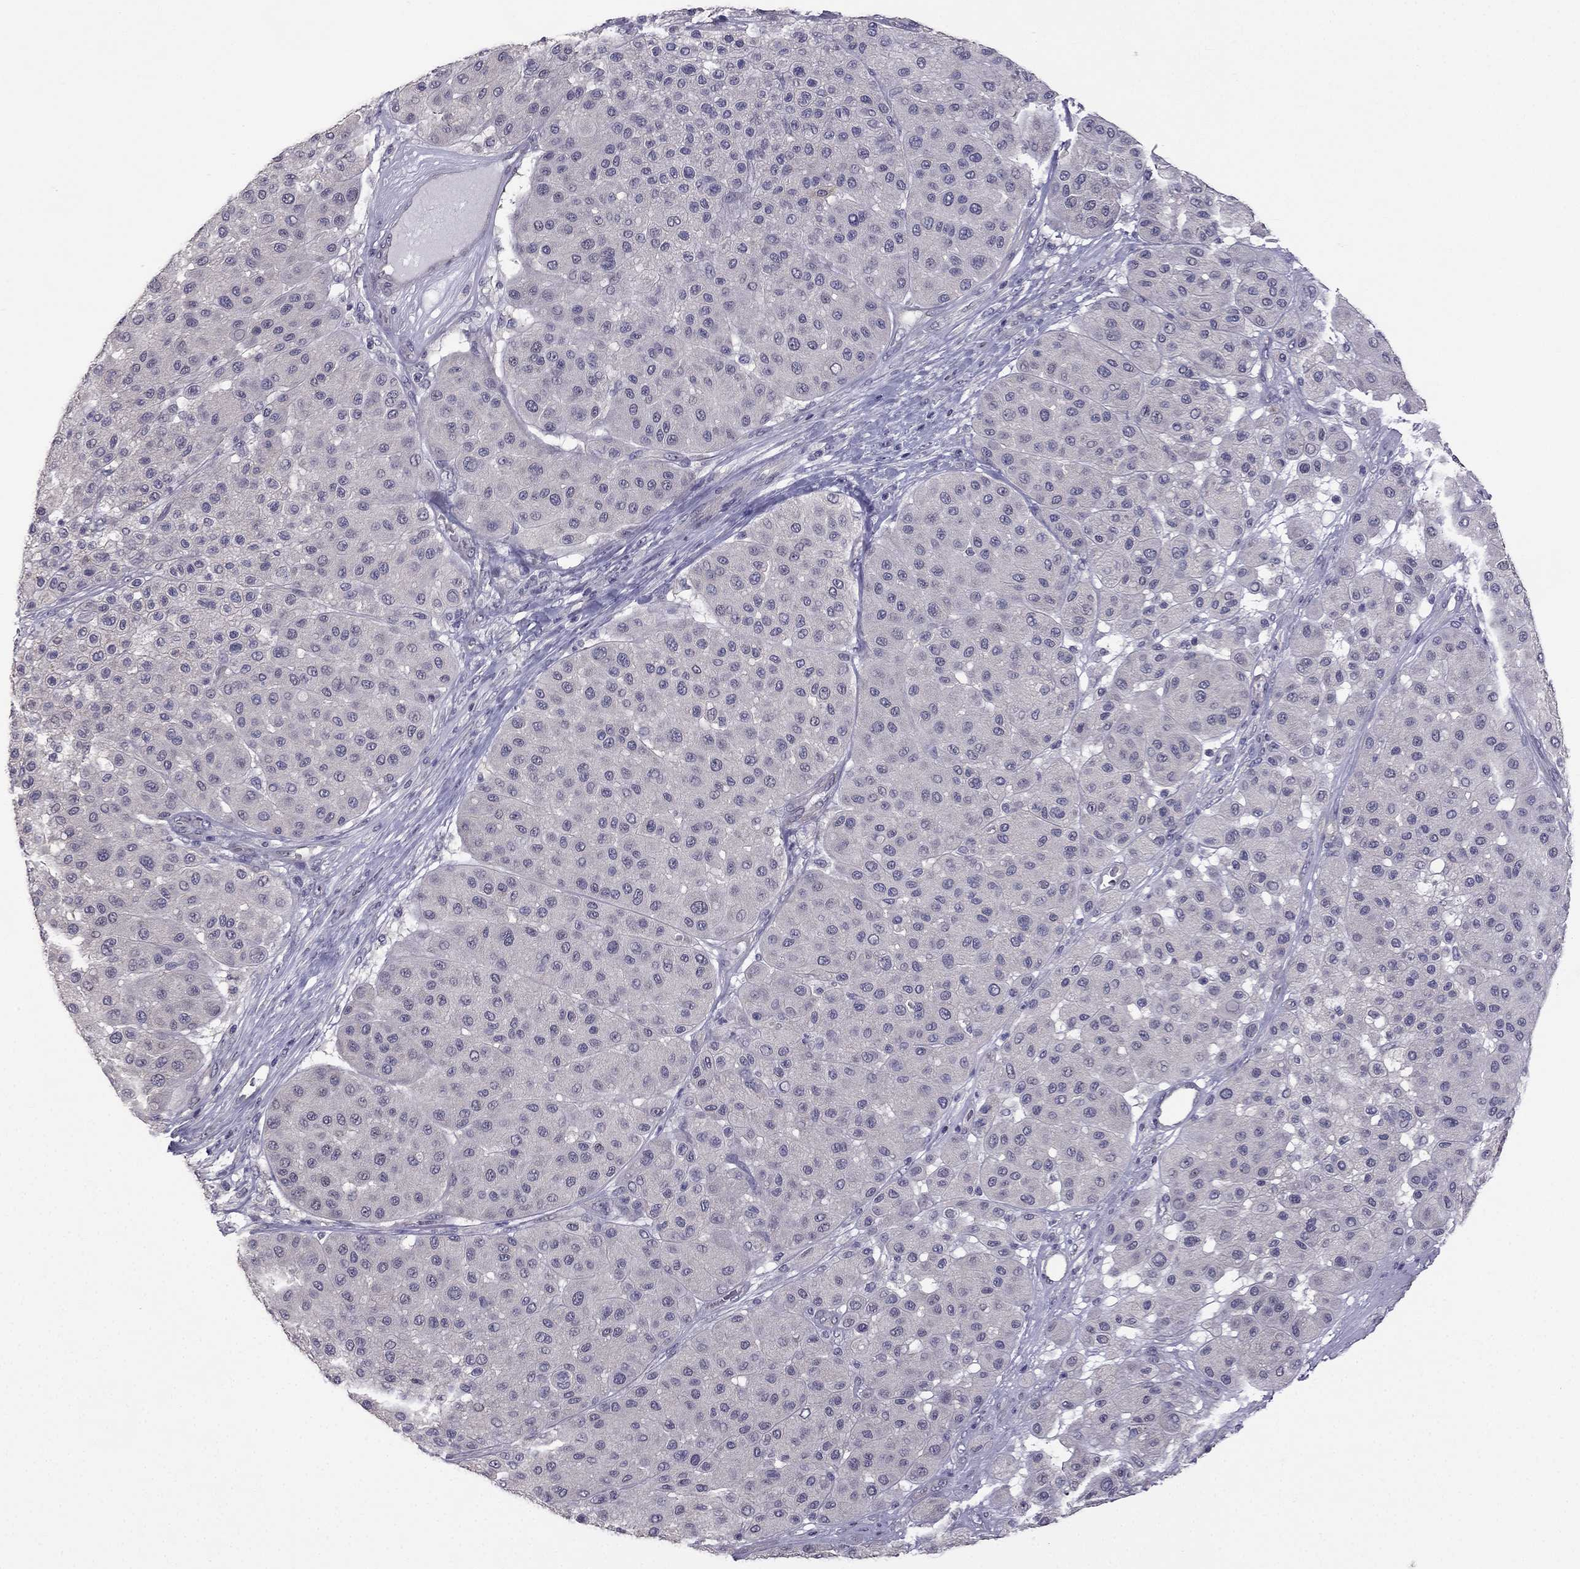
{"staining": {"intensity": "negative", "quantity": "none", "location": "none"}, "tissue": "melanoma", "cell_type": "Tumor cells", "image_type": "cancer", "snomed": [{"axis": "morphology", "description": "Malignant melanoma, Metastatic site"}, {"axis": "topography", "description": "Smooth muscle"}], "caption": "DAB immunohistochemical staining of human malignant melanoma (metastatic site) exhibits no significant expression in tumor cells.", "gene": "HSFX1", "patient": {"sex": "male", "age": 41}}